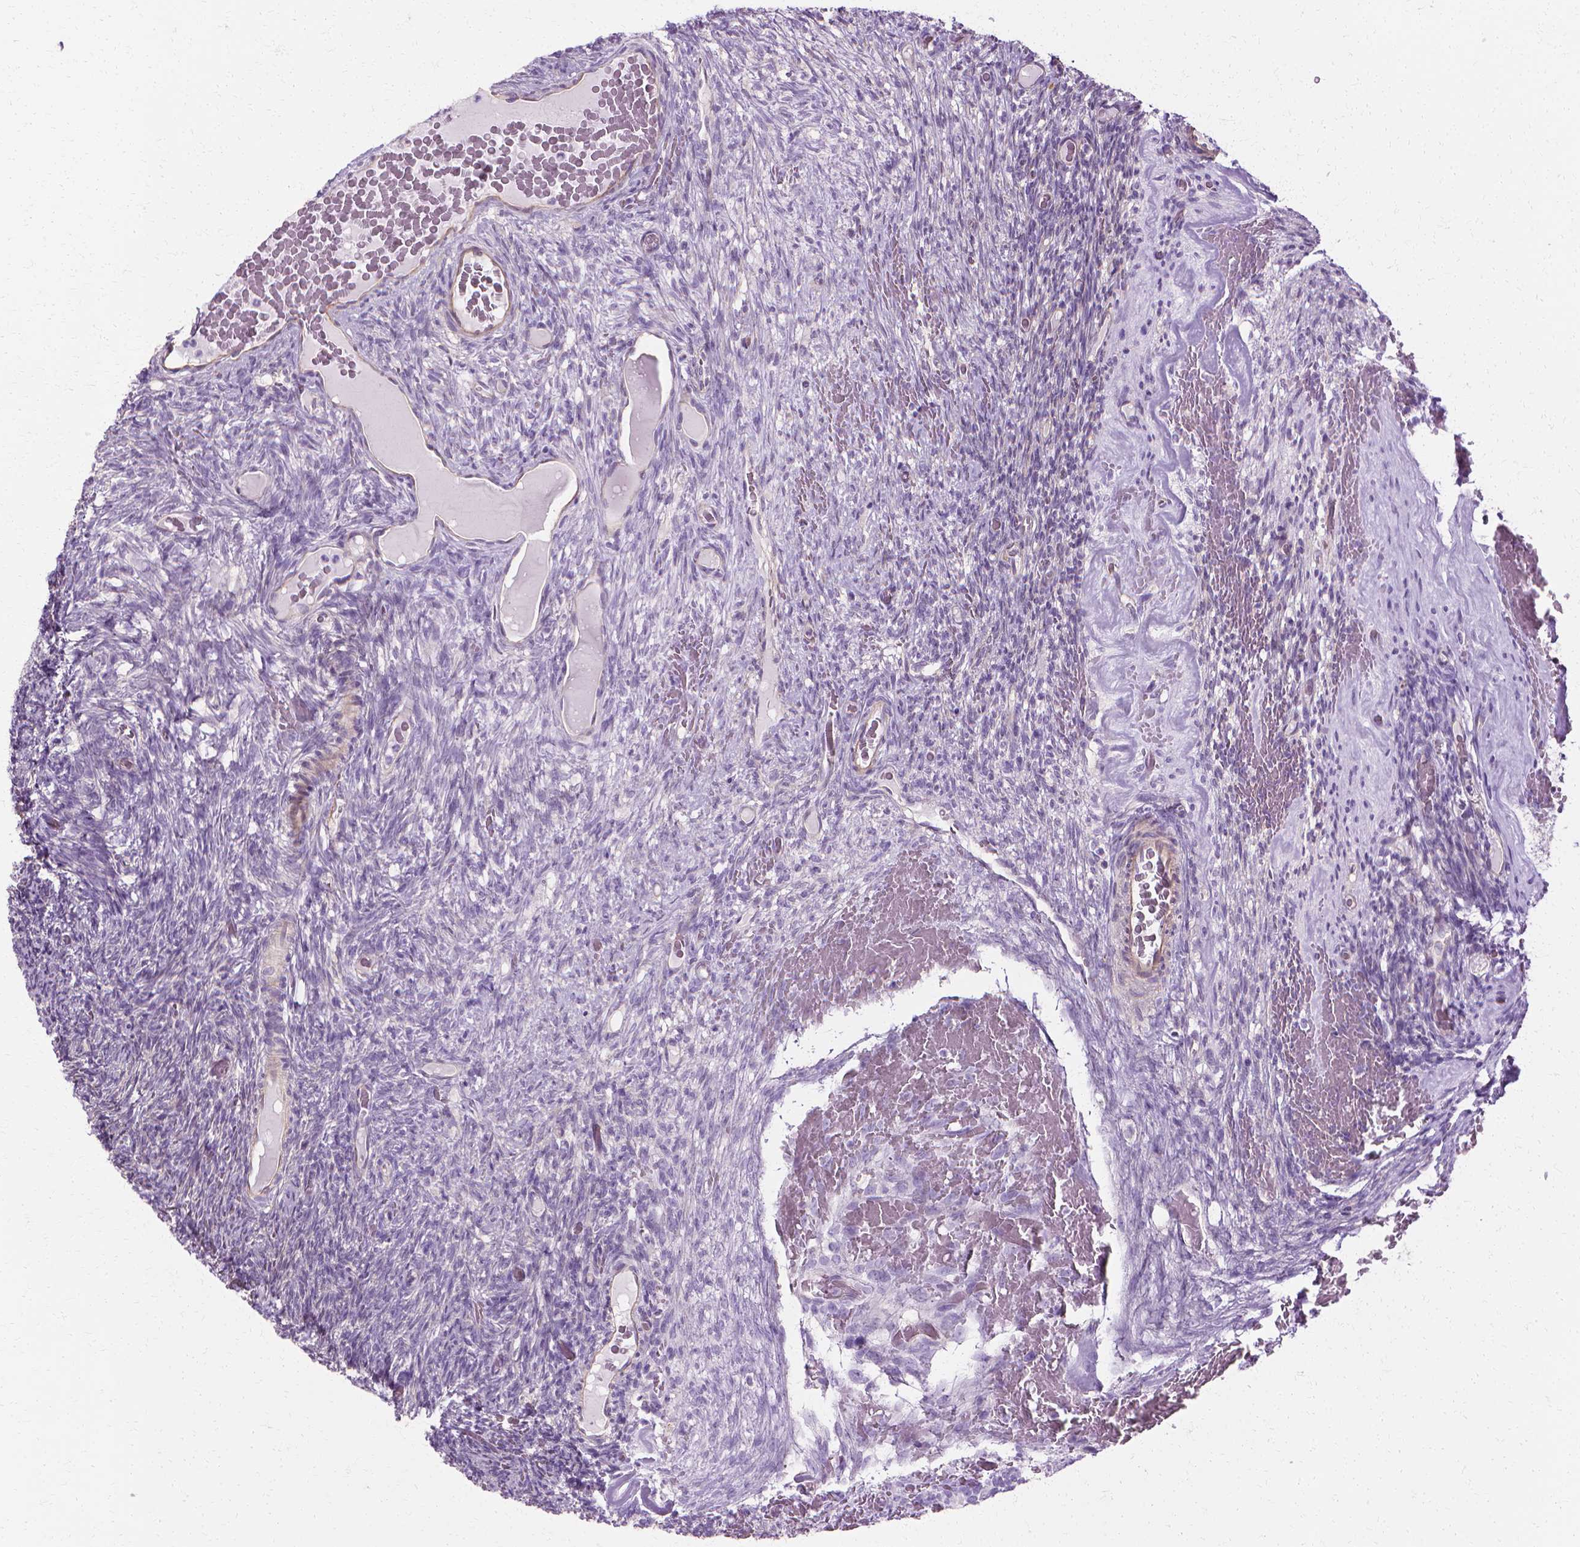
{"staining": {"intensity": "negative", "quantity": "none", "location": "none"}, "tissue": "ovary", "cell_type": "Follicle cells", "image_type": "normal", "snomed": [{"axis": "morphology", "description": "Normal tissue, NOS"}, {"axis": "topography", "description": "Ovary"}], "caption": "Protein analysis of unremarkable ovary reveals no significant positivity in follicle cells. The staining is performed using DAB brown chromogen with nuclei counter-stained in using hematoxylin.", "gene": "CFAP157", "patient": {"sex": "female", "age": 34}}